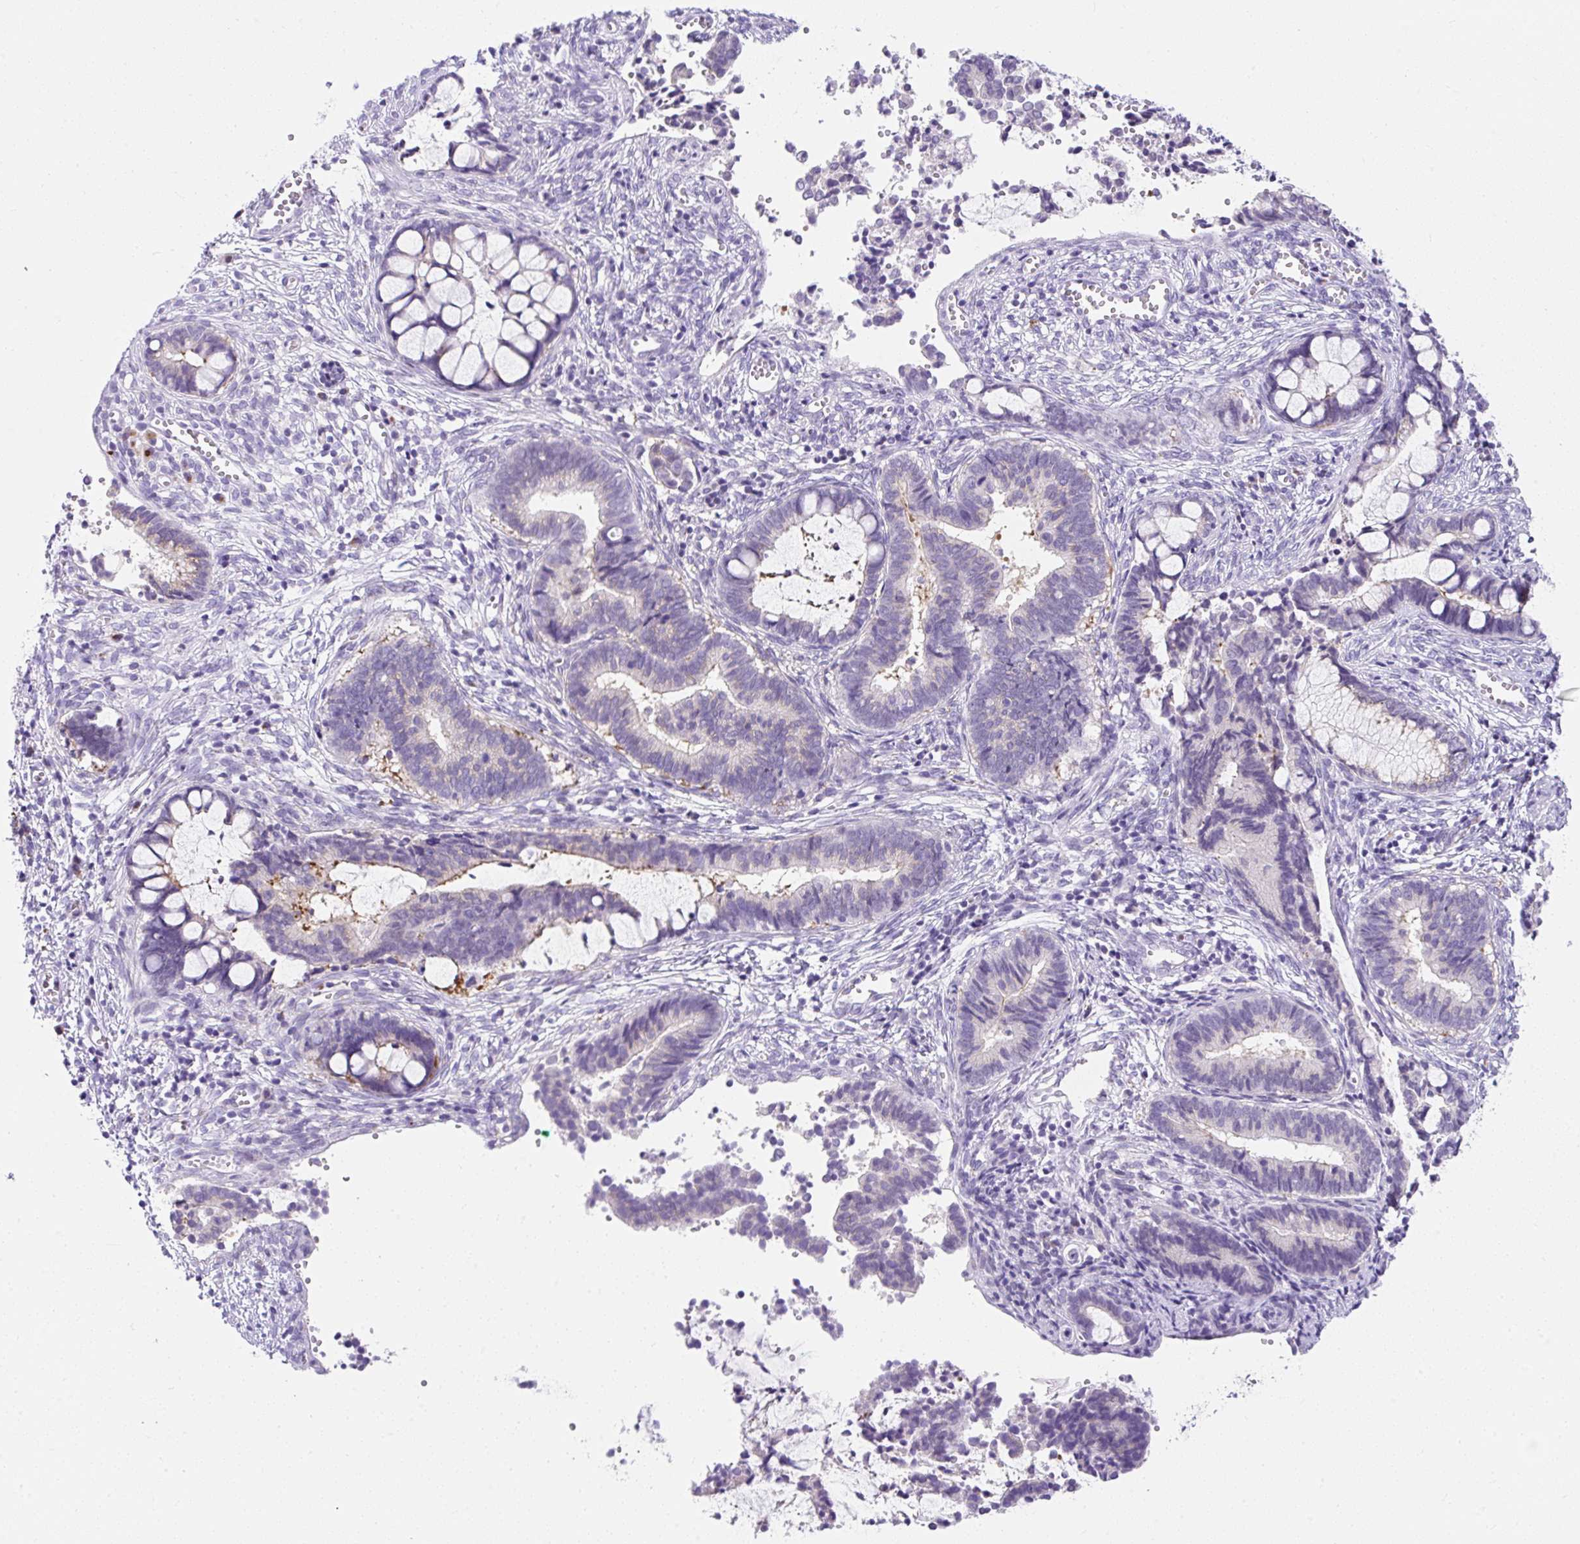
{"staining": {"intensity": "weak", "quantity": "25%-75%", "location": "cytoplasmic/membranous"}, "tissue": "cervical cancer", "cell_type": "Tumor cells", "image_type": "cancer", "snomed": [{"axis": "morphology", "description": "Adenocarcinoma, NOS"}, {"axis": "topography", "description": "Cervix"}], "caption": "The immunohistochemical stain labels weak cytoplasmic/membranous positivity in tumor cells of adenocarcinoma (cervical) tissue.", "gene": "GOLGA8A", "patient": {"sex": "female", "age": 44}}